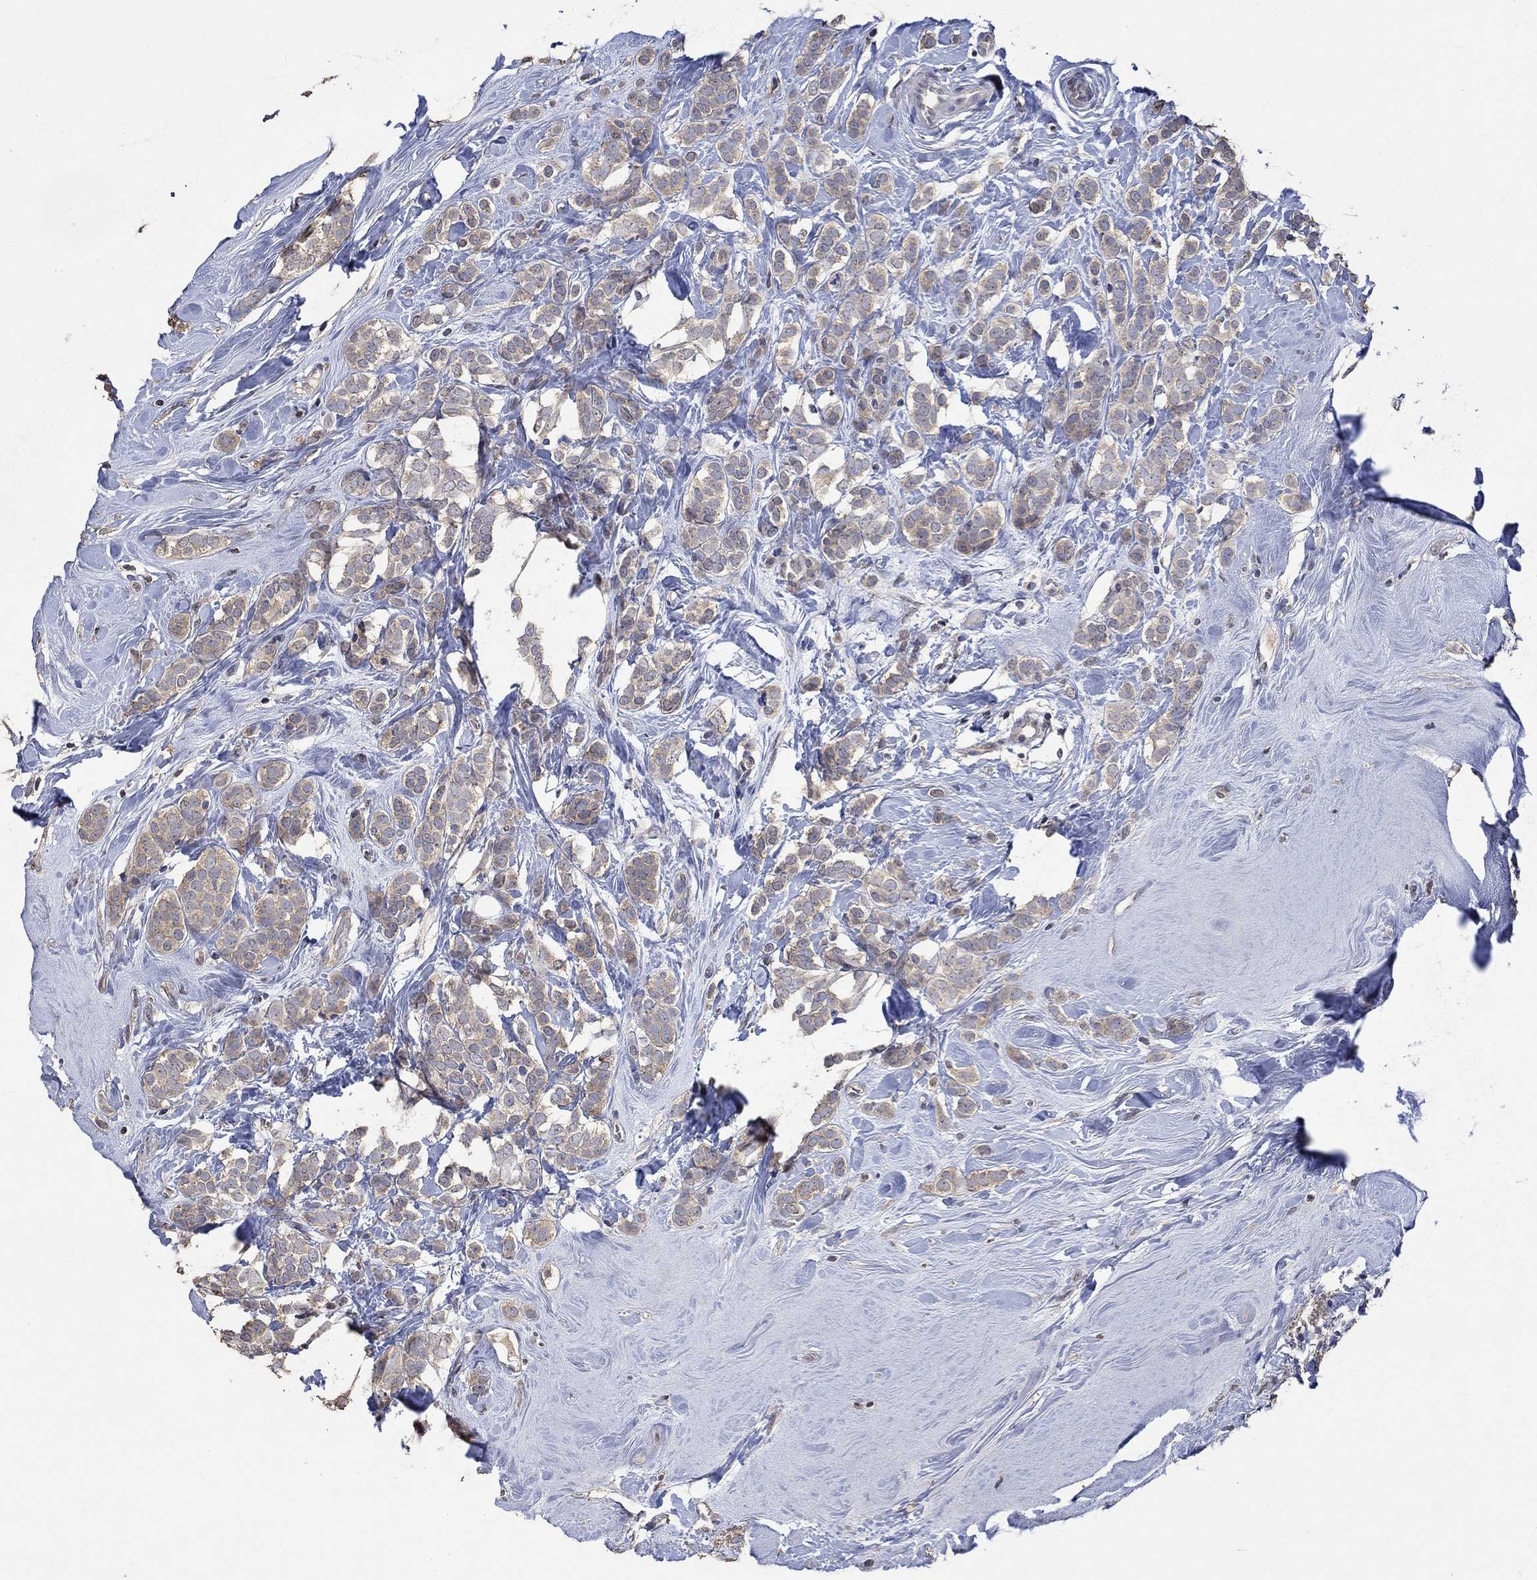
{"staining": {"intensity": "weak", "quantity": ">75%", "location": "cytoplasmic/membranous"}, "tissue": "breast cancer", "cell_type": "Tumor cells", "image_type": "cancer", "snomed": [{"axis": "morphology", "description": "Lobular carcinoma"}, {"axis": "topography", "description": "Breast"}], "caption": "Immunohistochemical staining of human lobular carcinoma (breast) demonstrates weak cytoplasmic/membranous protein positivity in about >75% of tumor cells.", "gene": "PTPN20", "patient": {"sex": "female", "age": 49}}